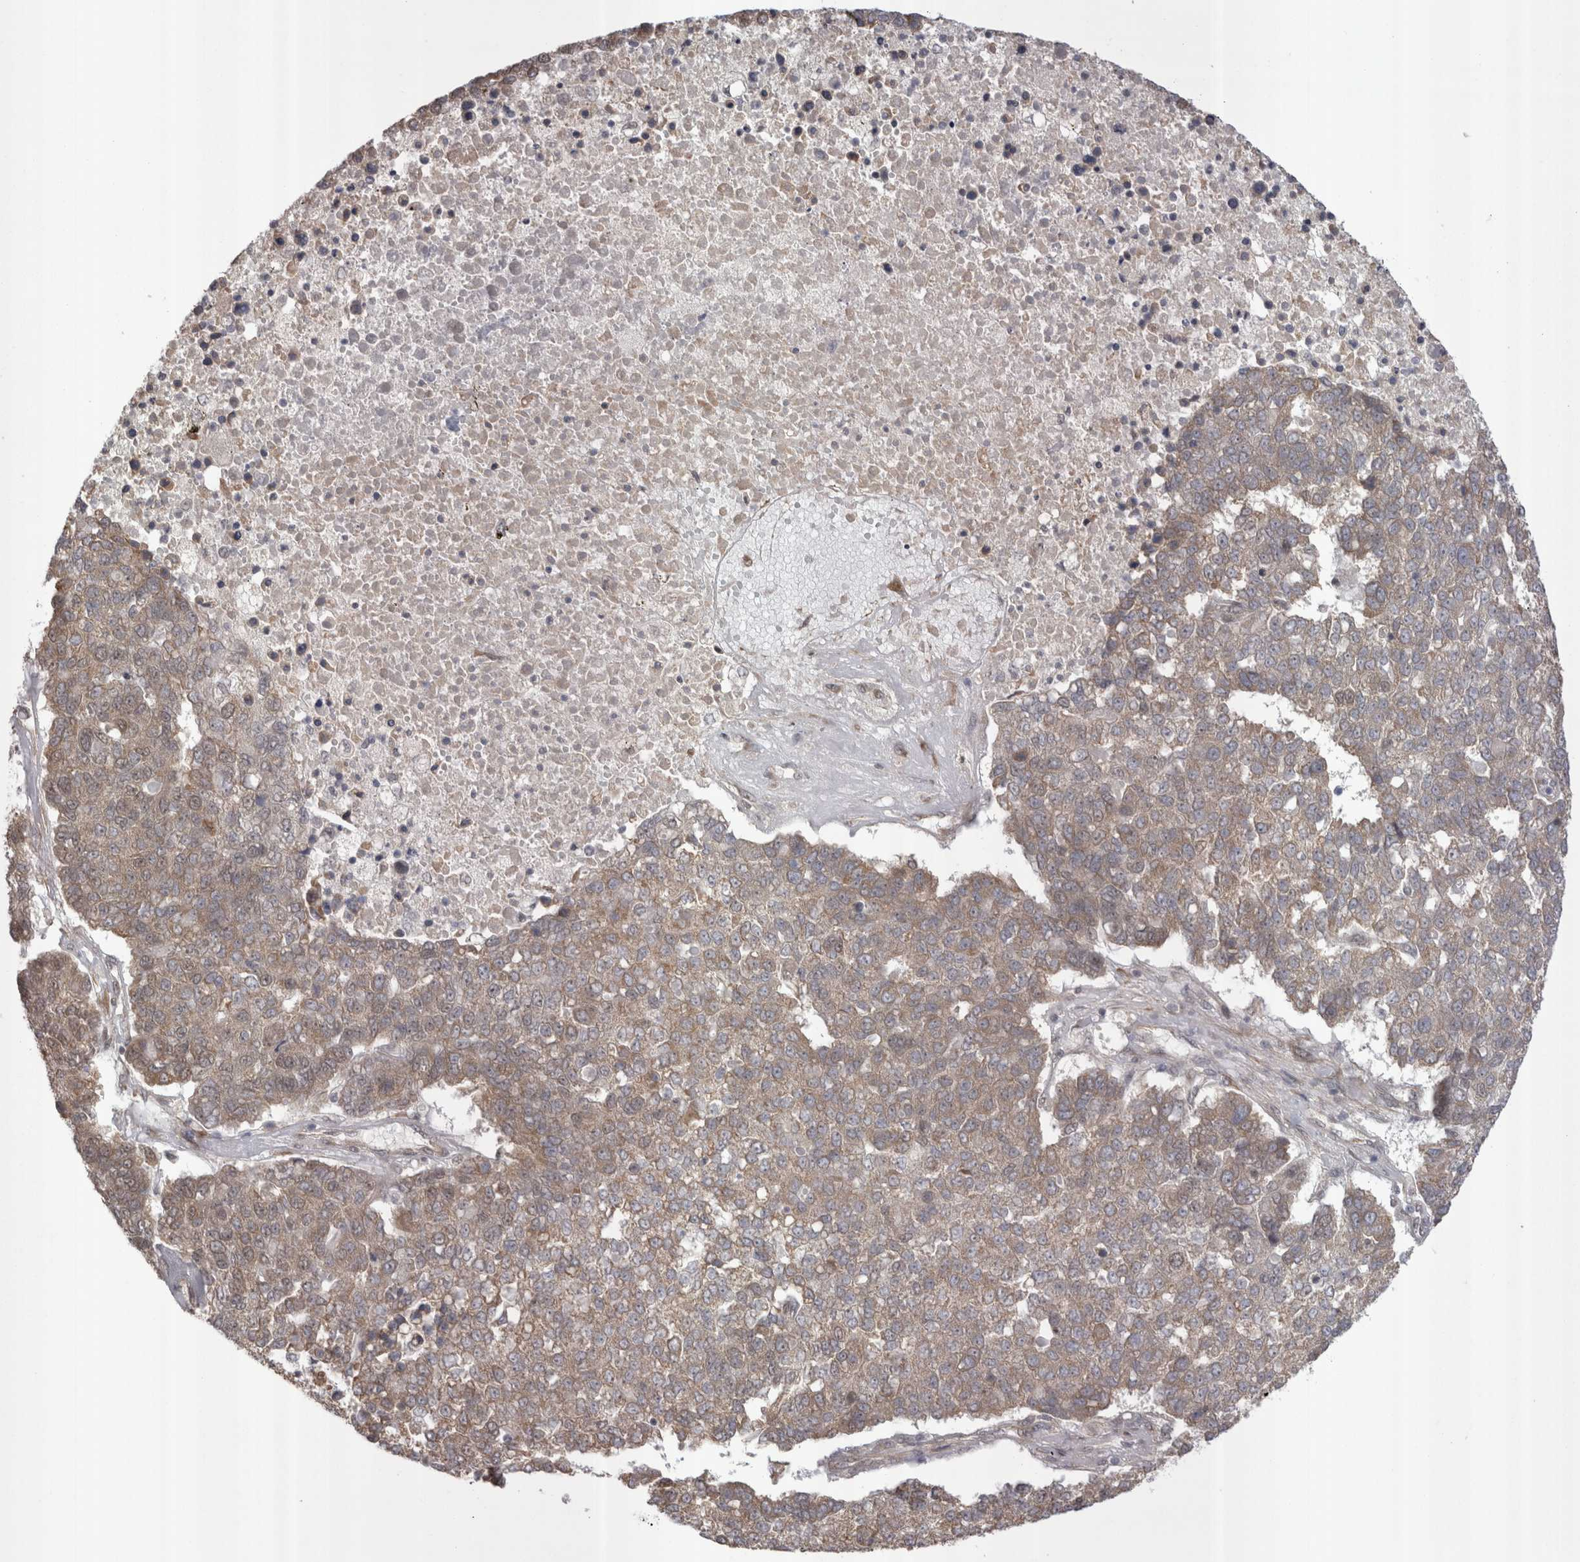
{"staining": {"intensity": "weak", "quantity": ">75%", "location": "cytoplasmic/membranous,nuclear"}, "tissue": "pancreatic cancer", "cell_type": "Tumor cells", "image_type": "cancer", "snomed": [{"axis": "morphology", "description": "Adenocarcinoma, NOS"}, {"axis": "topography", "description": "Pancreas"}], "caption": "Pancreatic cancer (adenocarcinoma) tissue displays weak cytoplasmic/membranous and nuclear expression in approximately >75% of tumor cells, visualized by immunohistochemistry.", "gene": "EXOSC4", "patient": {"sex": "female", "age": 61}}